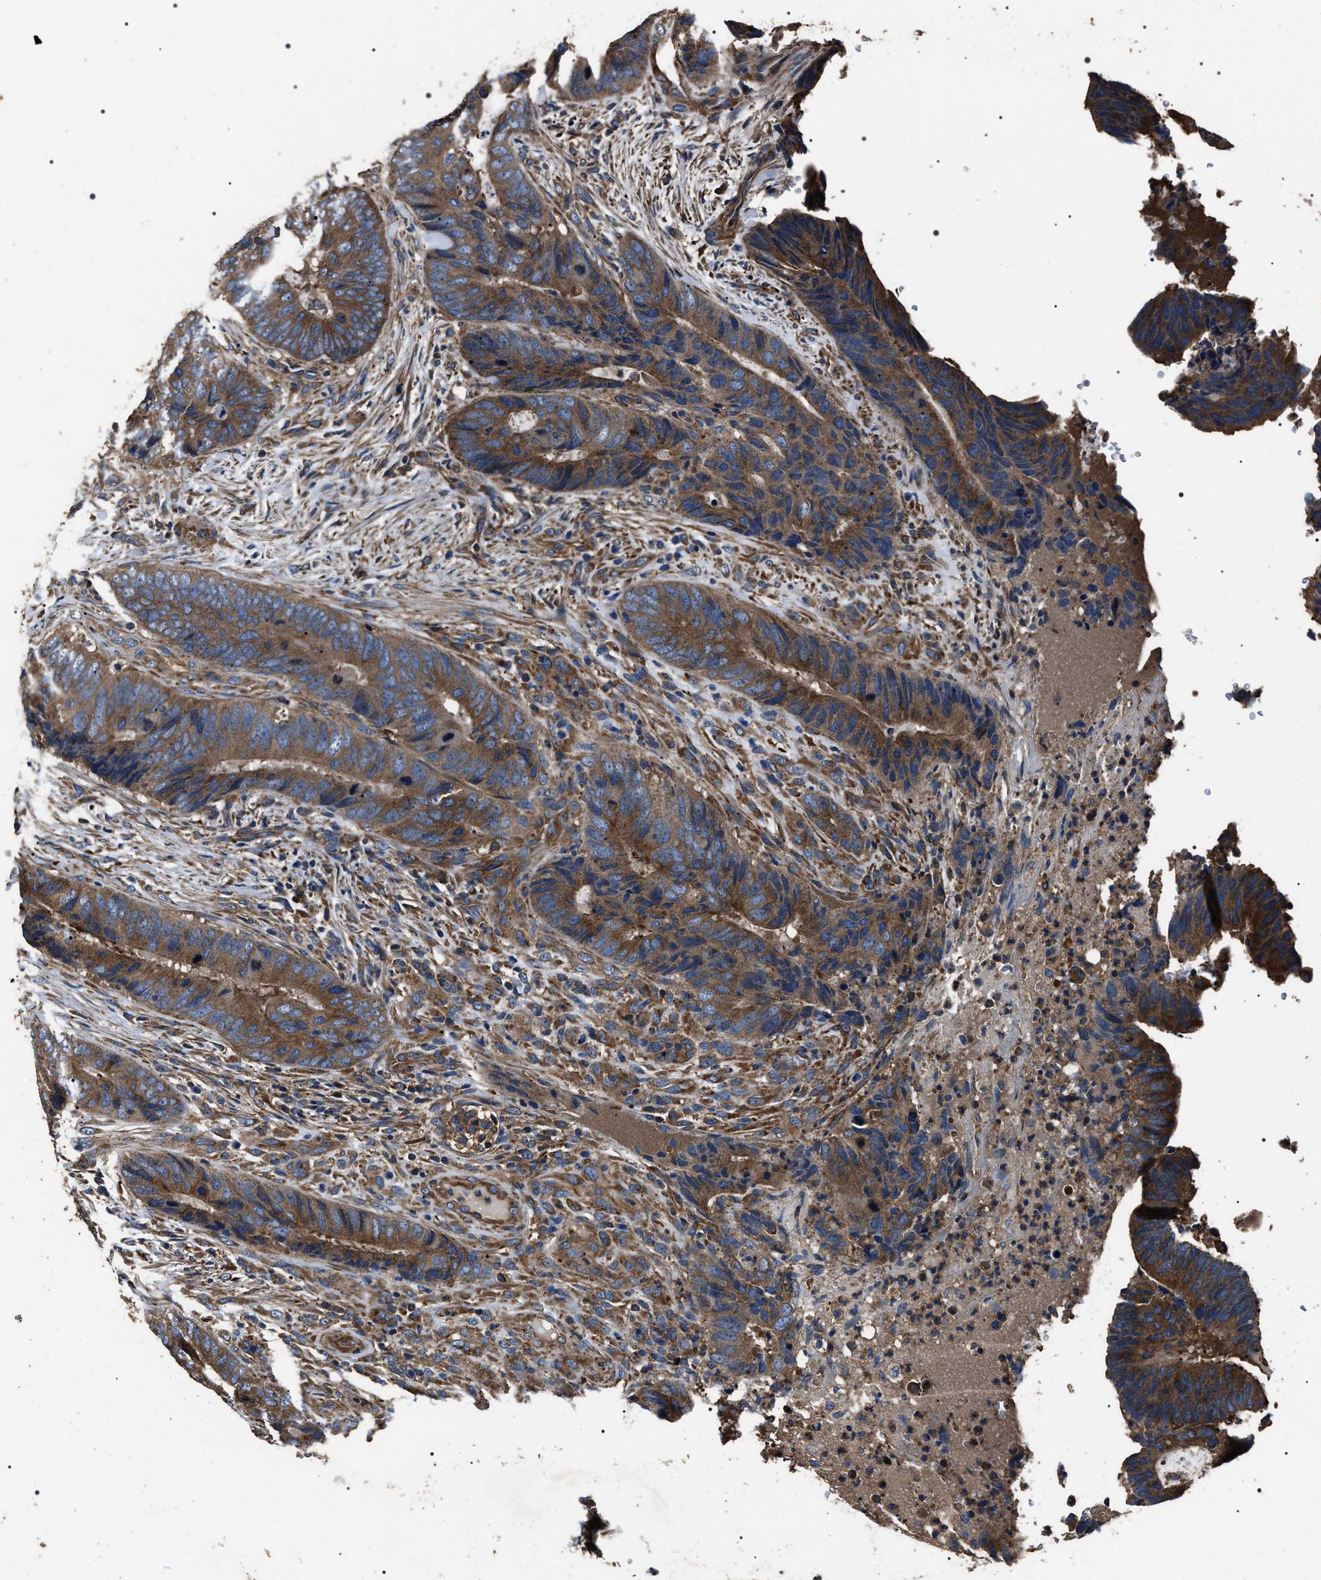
{"staining": {"intensity": "strong", "quantity": ">75%", "location": "cytoplasmic/membranous"}, "tissue": "colorectal cancer", "cell_type": "Tumor cells", "image_type": "cancer", "snomed": [{"axis": "morphology", "description": "Adenocarcinoma, NOS"}, {"axis": "topography", "description": "Colon"}], "caption": "Protein staining by IHC shows strong cytoplasmic/membranous expression in about >75% of tumor cells in colorectal cancer (adenocarcinoma).", "gene": "HSCB", "patient": {"sex": "male", "age": 56}}